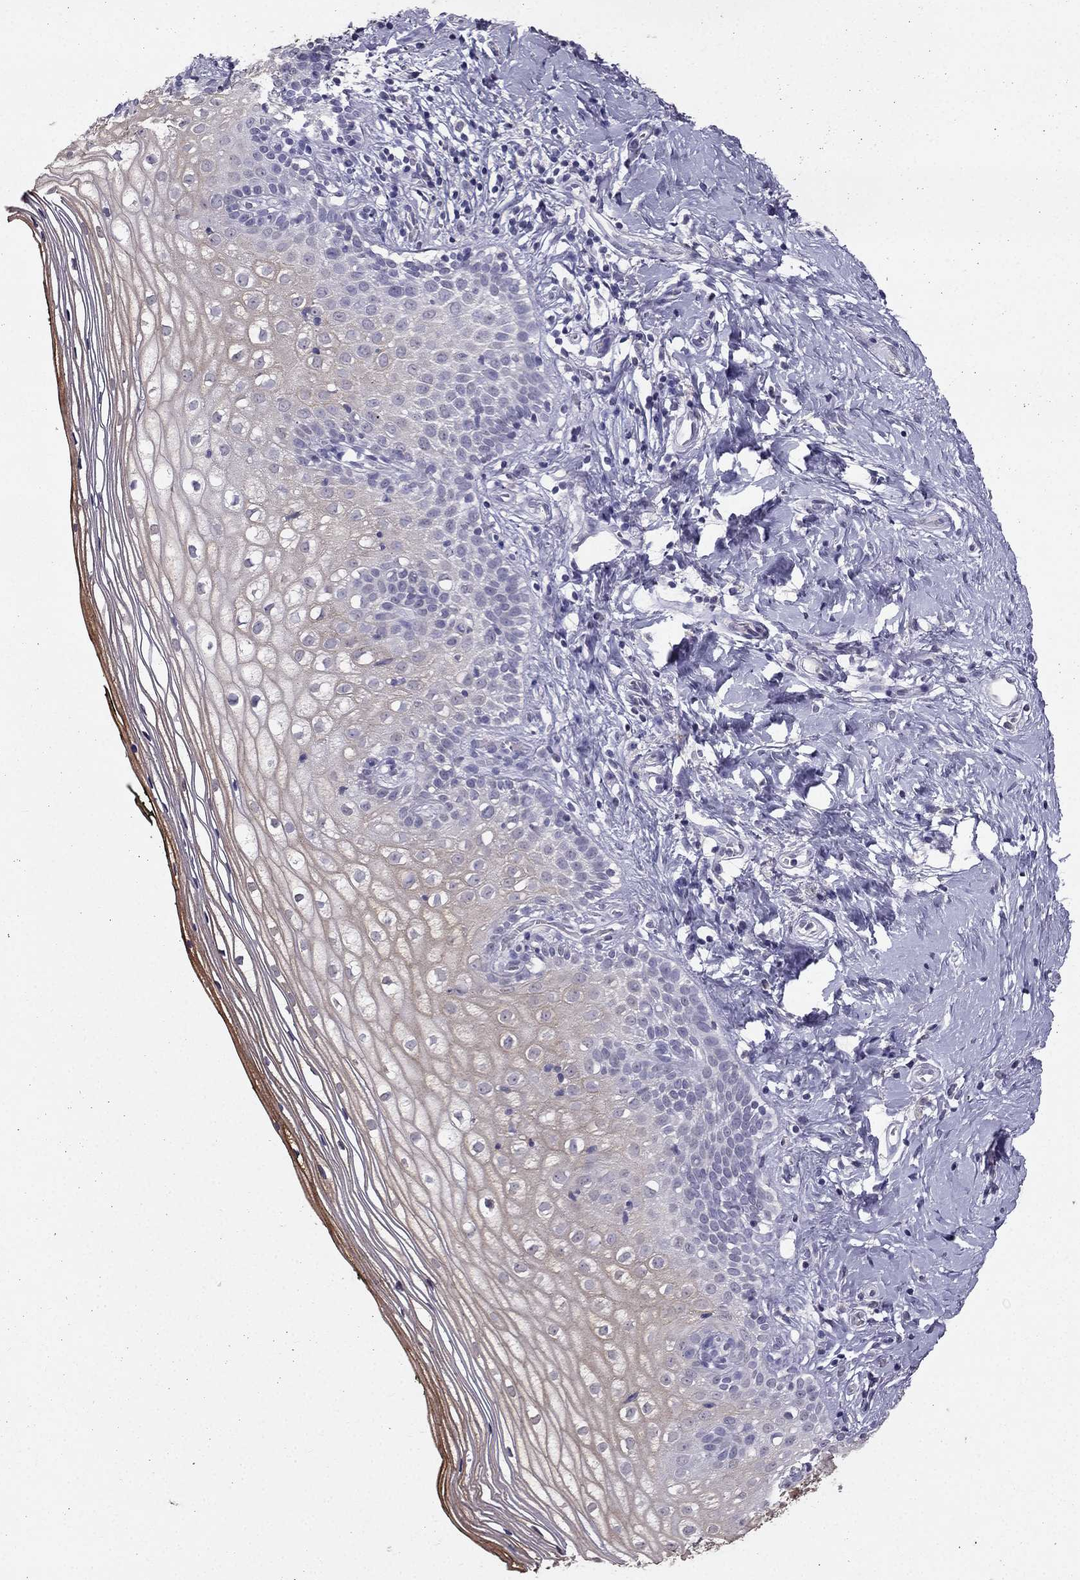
{"staining": {"intensity": "weak", "quantity": "25%-75%", "location": "cytoplasmic/membranous"}, "tissue": "vagina", "cell_type": "Squamous epithelial cells", "image_type": "normal", "snomed": [{"axis": "morphology", "description": "Normal tissue, NOS"}, {"axis": "topography", "description": "Vagina"}], "caption": "Weak cytoplasmic/membranous positivity is identified in about 25%-75% of squamous epithelial cells in unremarkable vagina.", "gene": "ARHGAP11A", "patient": {"sex": "female", "age": 47}}